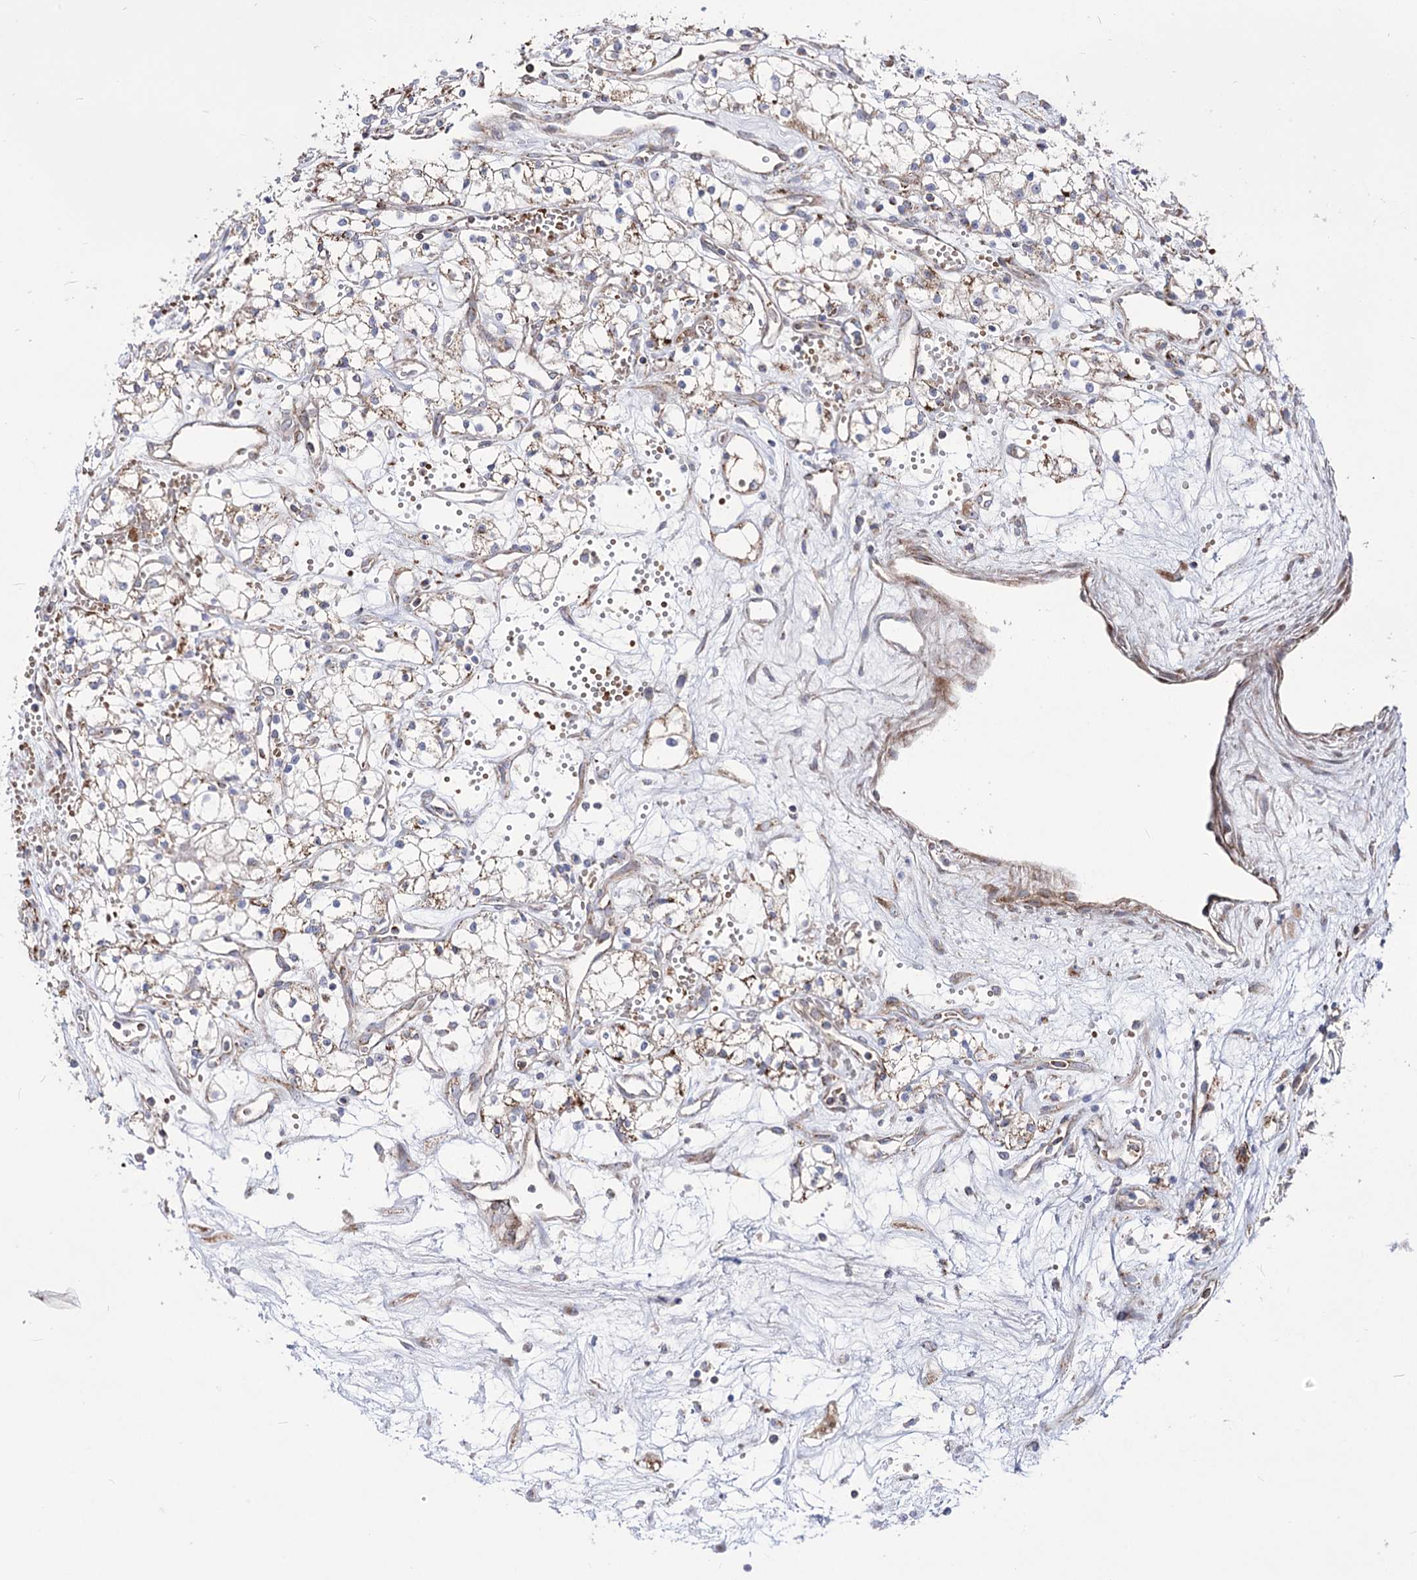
{"staining": {"intensity": "weak", "quantity": "<25%", "location": "cytoplasmic/membranous"}, "tissue": "renal cancer", "cell_type": "Tumor cells", "image_type": "cancer", "snomed": [{"axis": "morphology", "description": "Adenocarcinoma, NOS"}, {"axis": "topography", "description": "Kidney"}], "caption": "IHC image of renal cancer stained for a protein (brown), which exhibits no positivity in tumor cells.", "gene": "OSBPL5", "patient": {"sex": "male", "age": 59}}